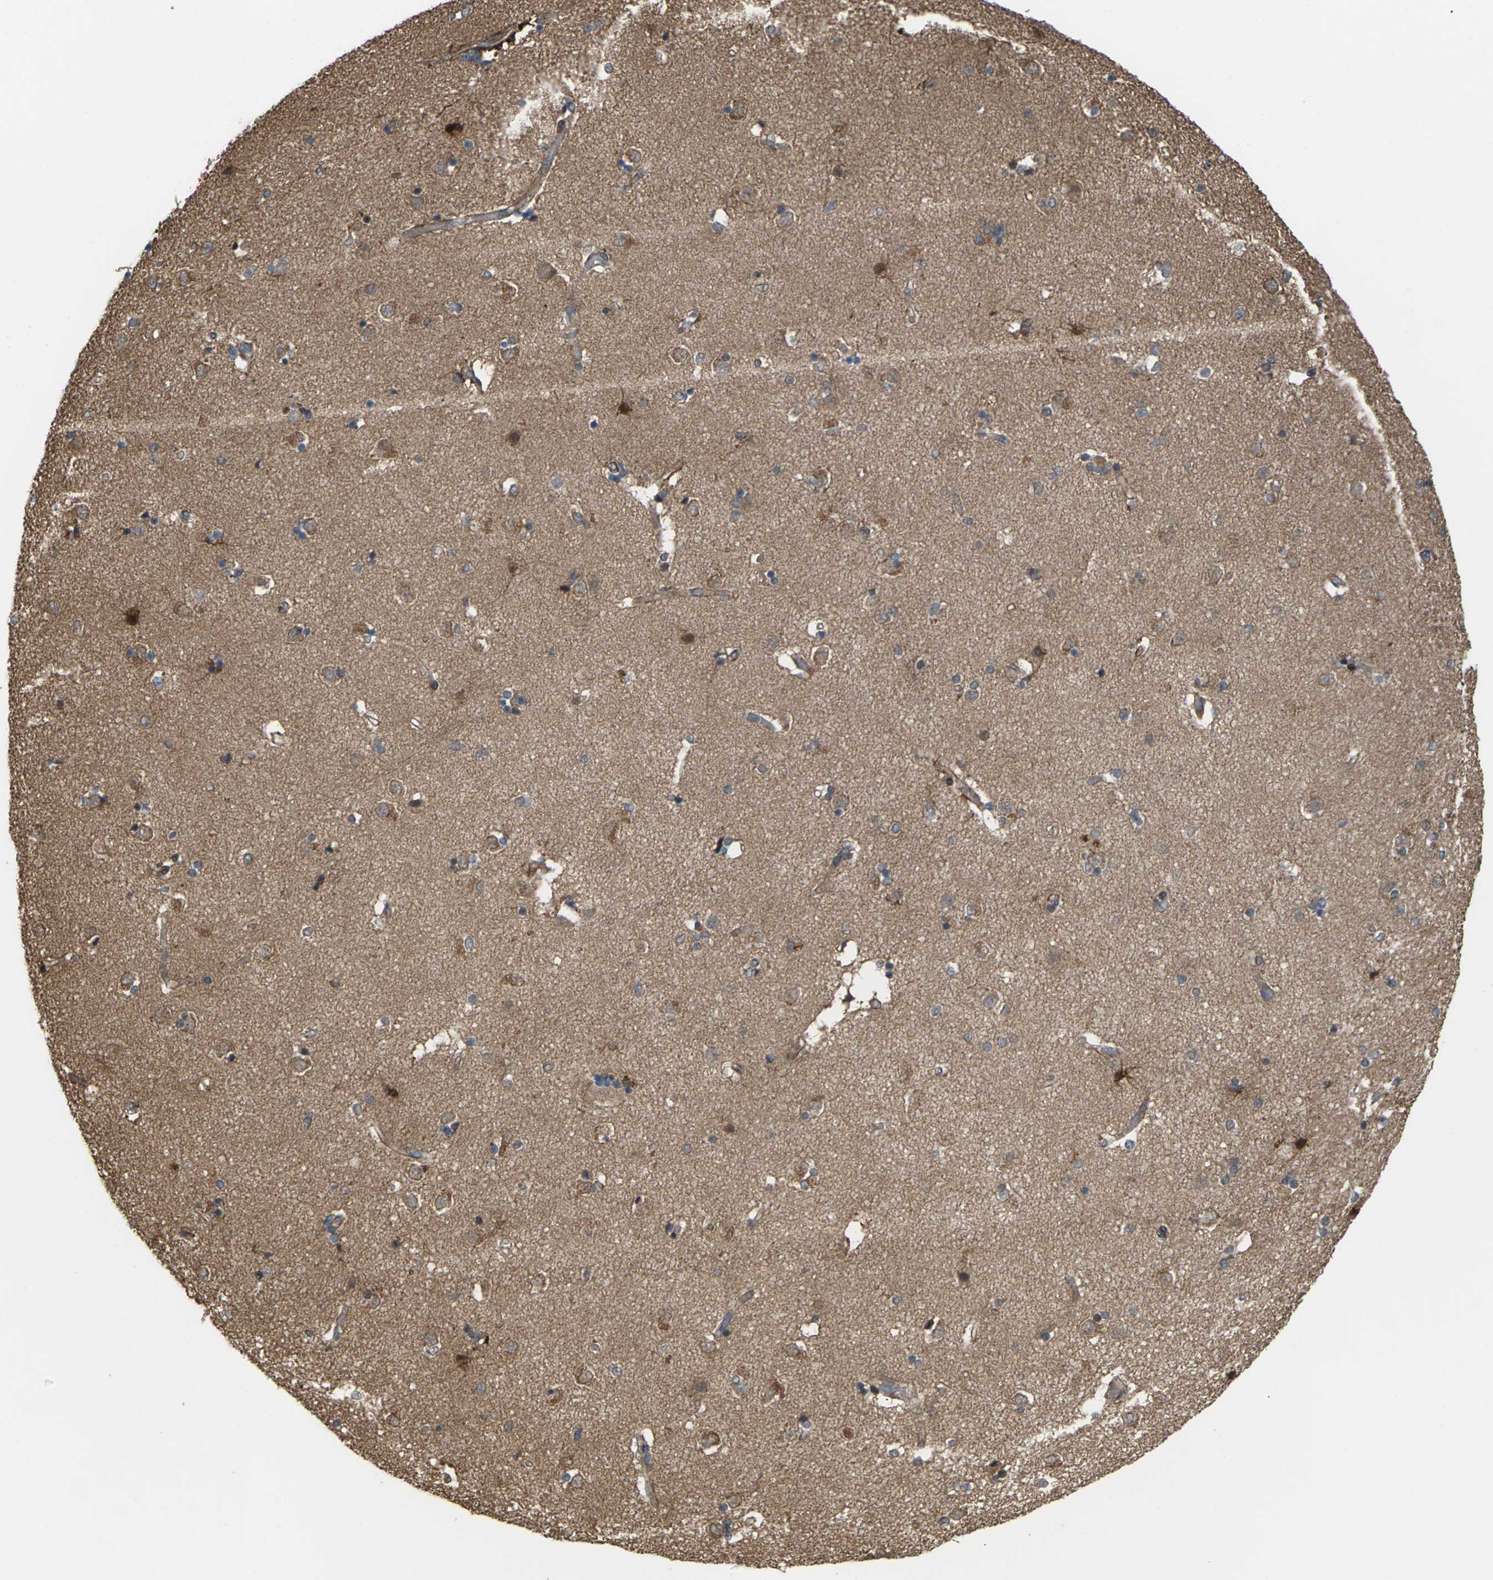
{"staining": {"intensity": "moderate", "quantity": ">75%", "location": "cytoplasmic/membranous"}, "tissue": "caudate", "cell_type": "Glial cells", "image_type": "normal", "snomed": [{"axis": "morphology", "description": "Normal tissue, NOS"}, {"axis": "topography", "description": "Lateral ventricle wall"}], "caption": "Brown immunohistochemical staining in normal human caudate exhibits moderate cytoplasmic/membranous staining in about >75% of glial cells.", "gene": "ROBO1", "patient": {"sex": "female", "age": 54}}